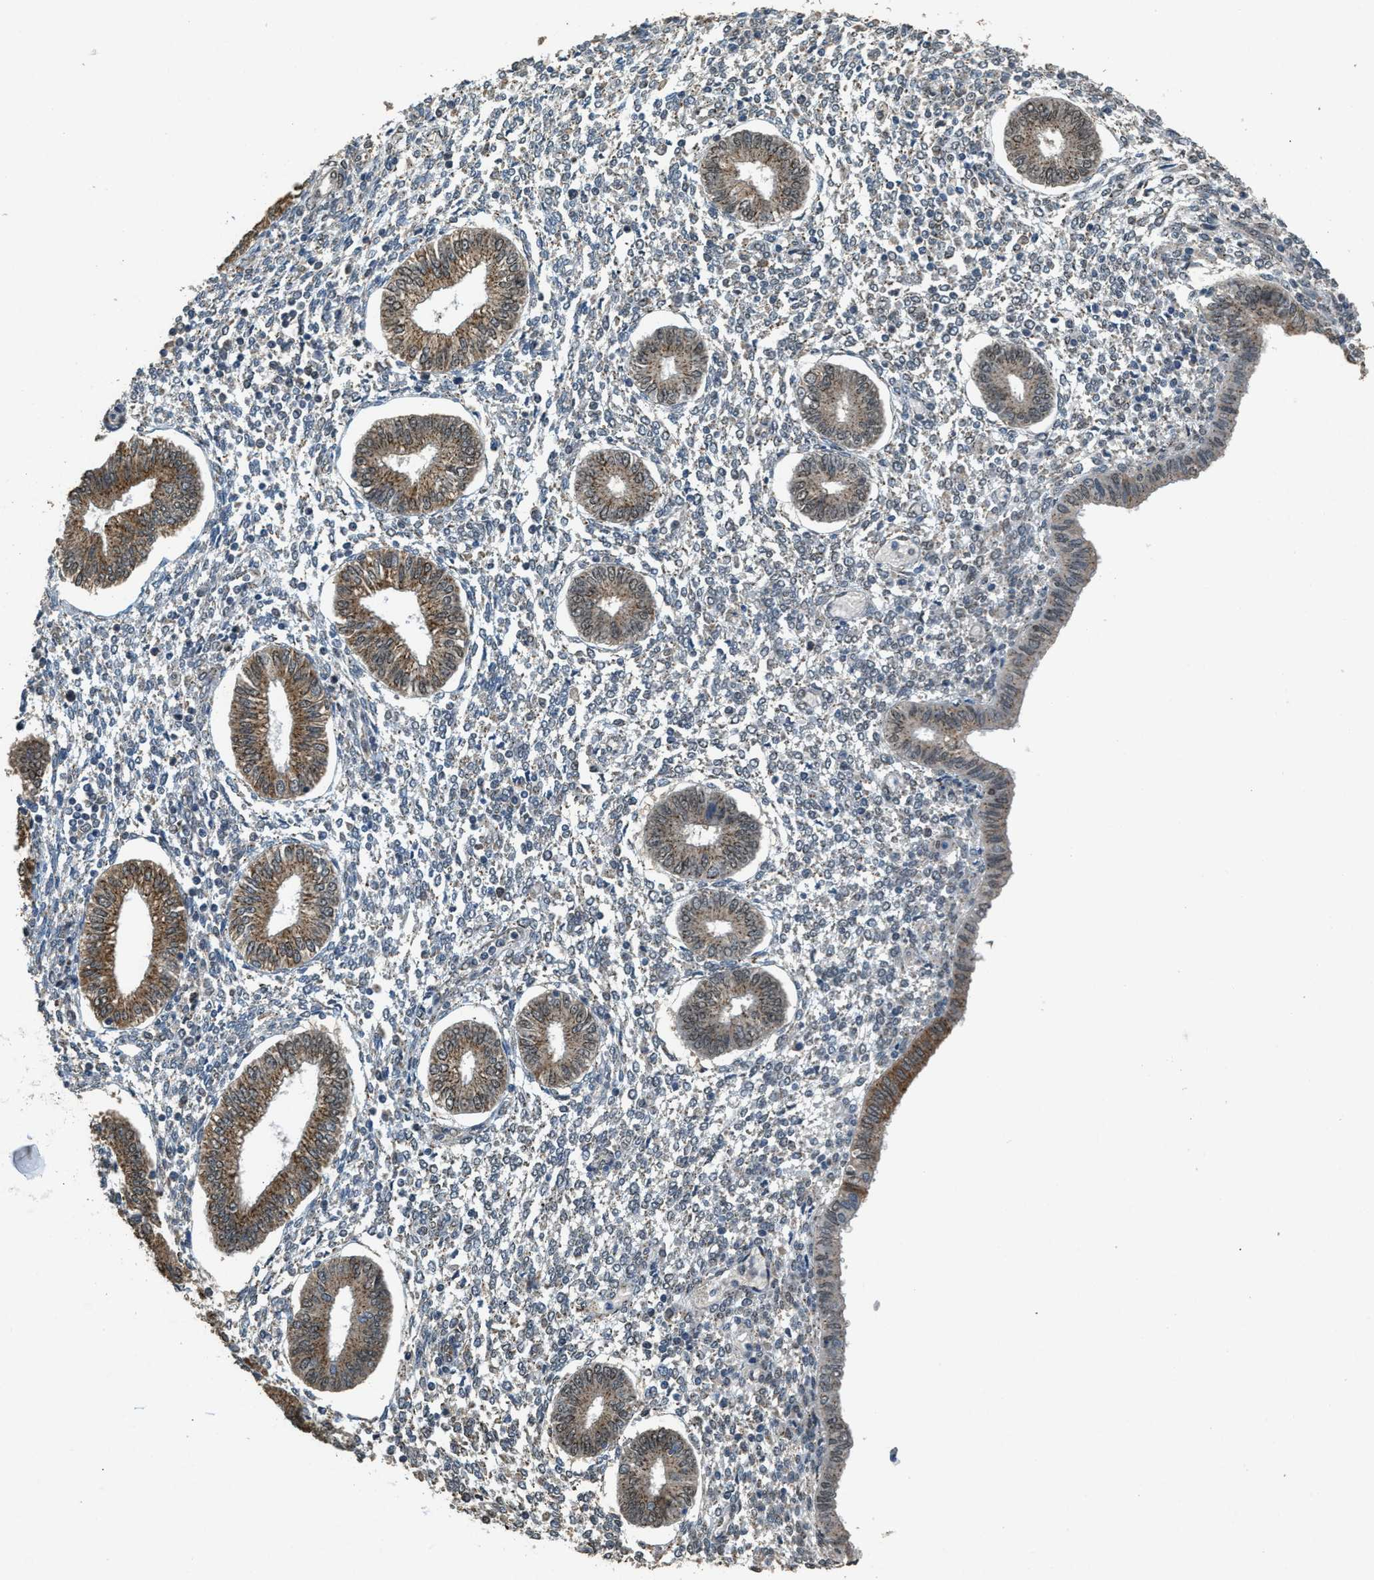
{"staining": {"intensity": "moderate", "quantity": "<25%", "location": "cytoplasmic/membranous"}, "tissue": "endometrium", "cell_type": "Cells in endometrial stroma", "image_type": "normal", "snomed": [{"axis": "morphology", "description": "Normal tissue, NOS"}, {"axis": "topography", "description": "Endometrium"}], "caption": "Moderate cytoplasmic/membranous staining for a protein is seen in about <25% of cells in endometrial stroma of benign endometrium using immunohistochemistry.", "gene": "IPO7", "patient": {"sex": "female", "age": 50}}